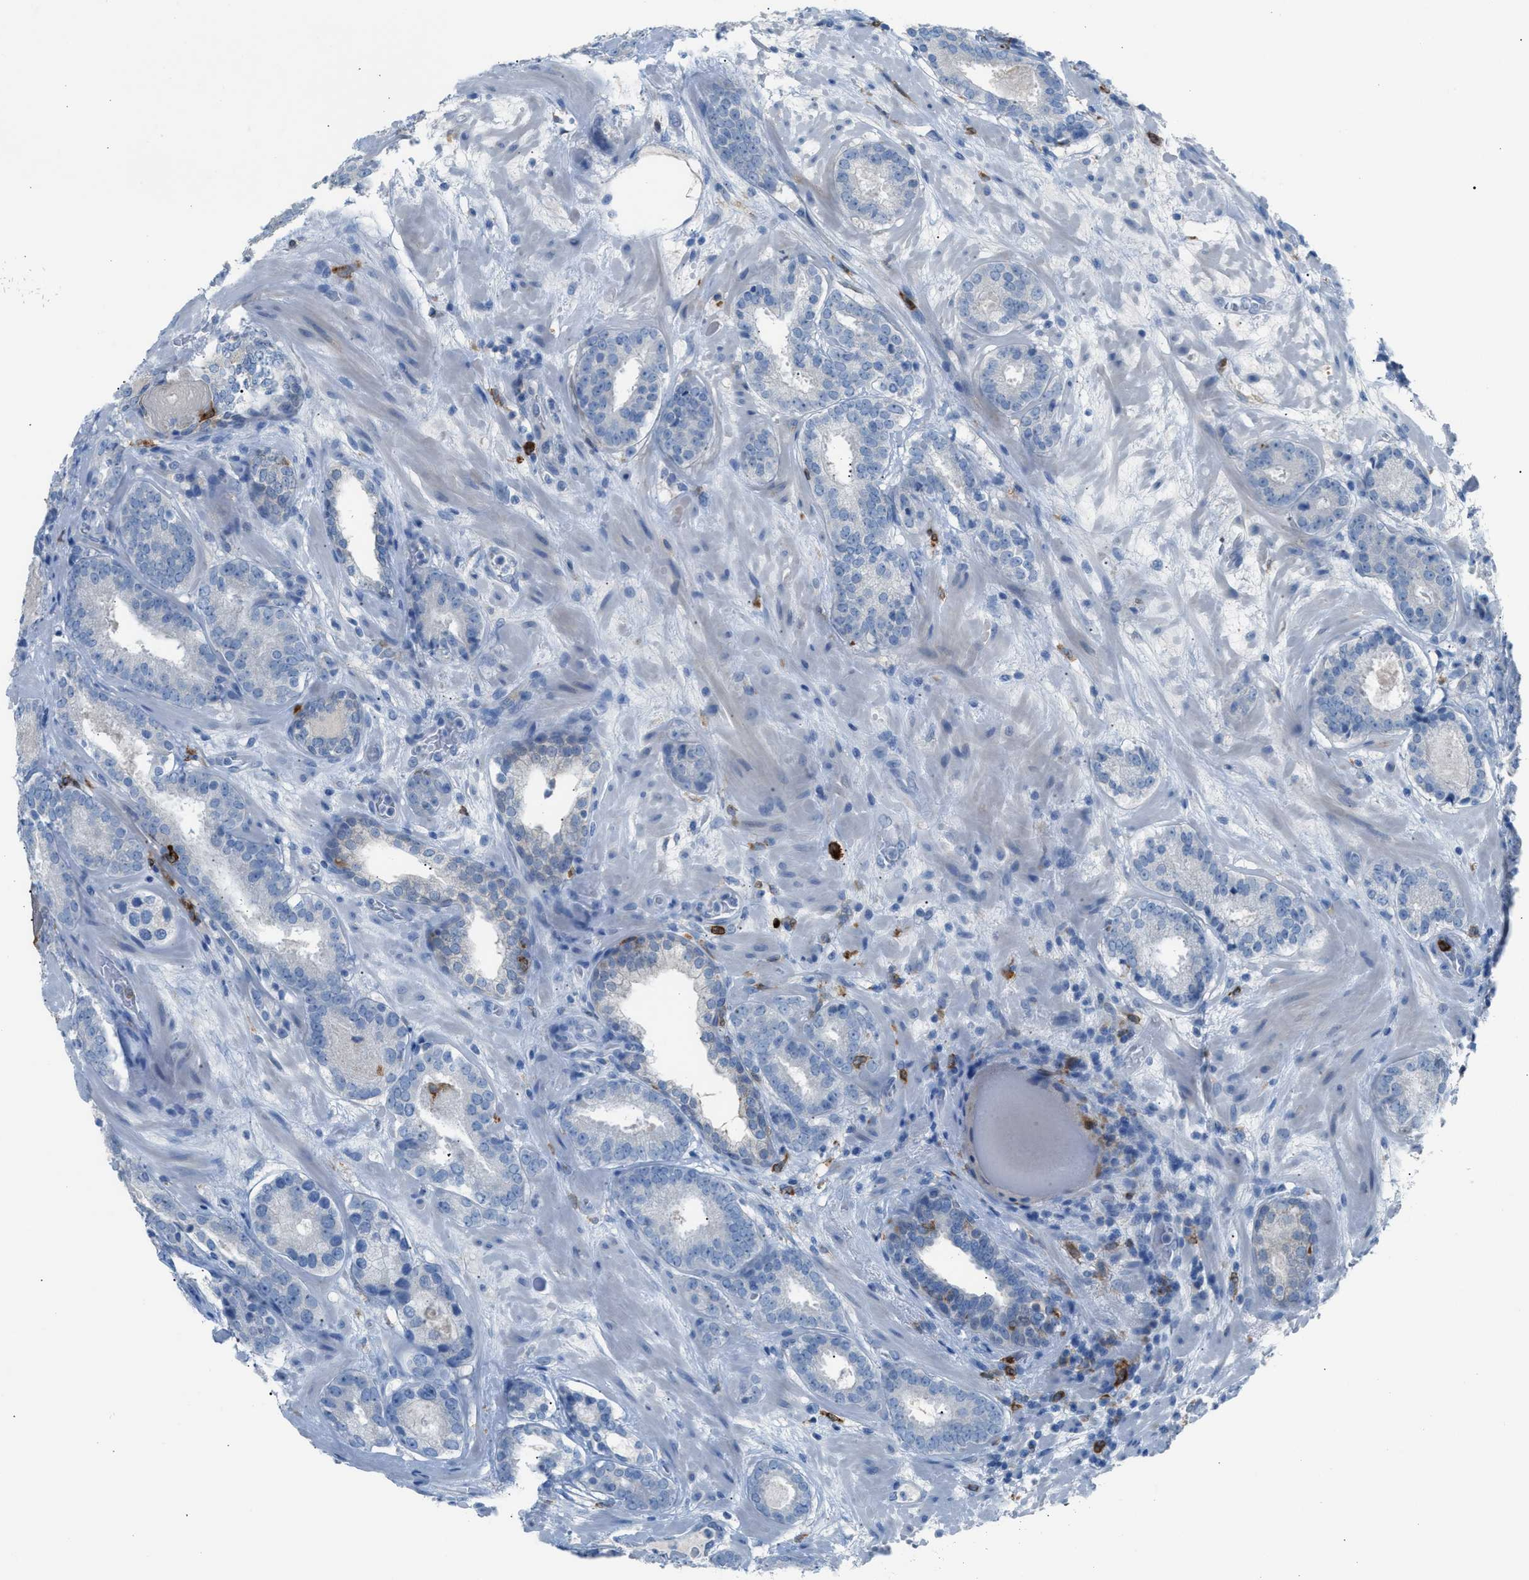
{"staining": {"intensity": "negative", "quantity": "none", "location": "none"}, "tissue": "prostate cancer", "cell_type": "Tumor cells", "image_type": "cancer", "snomed": [{"axis": "morphology", "description": "Adenocarcinoma, Low grade"}, {"axis": "topography", "description": "Prostate"}], "caption": "High power microscopy image of an IHC micrograph of prostate cancer, revealing no significant expression in tumor cells.", "gene": "CLEC10A", "patient": {"sex": "male", "age": 69}}